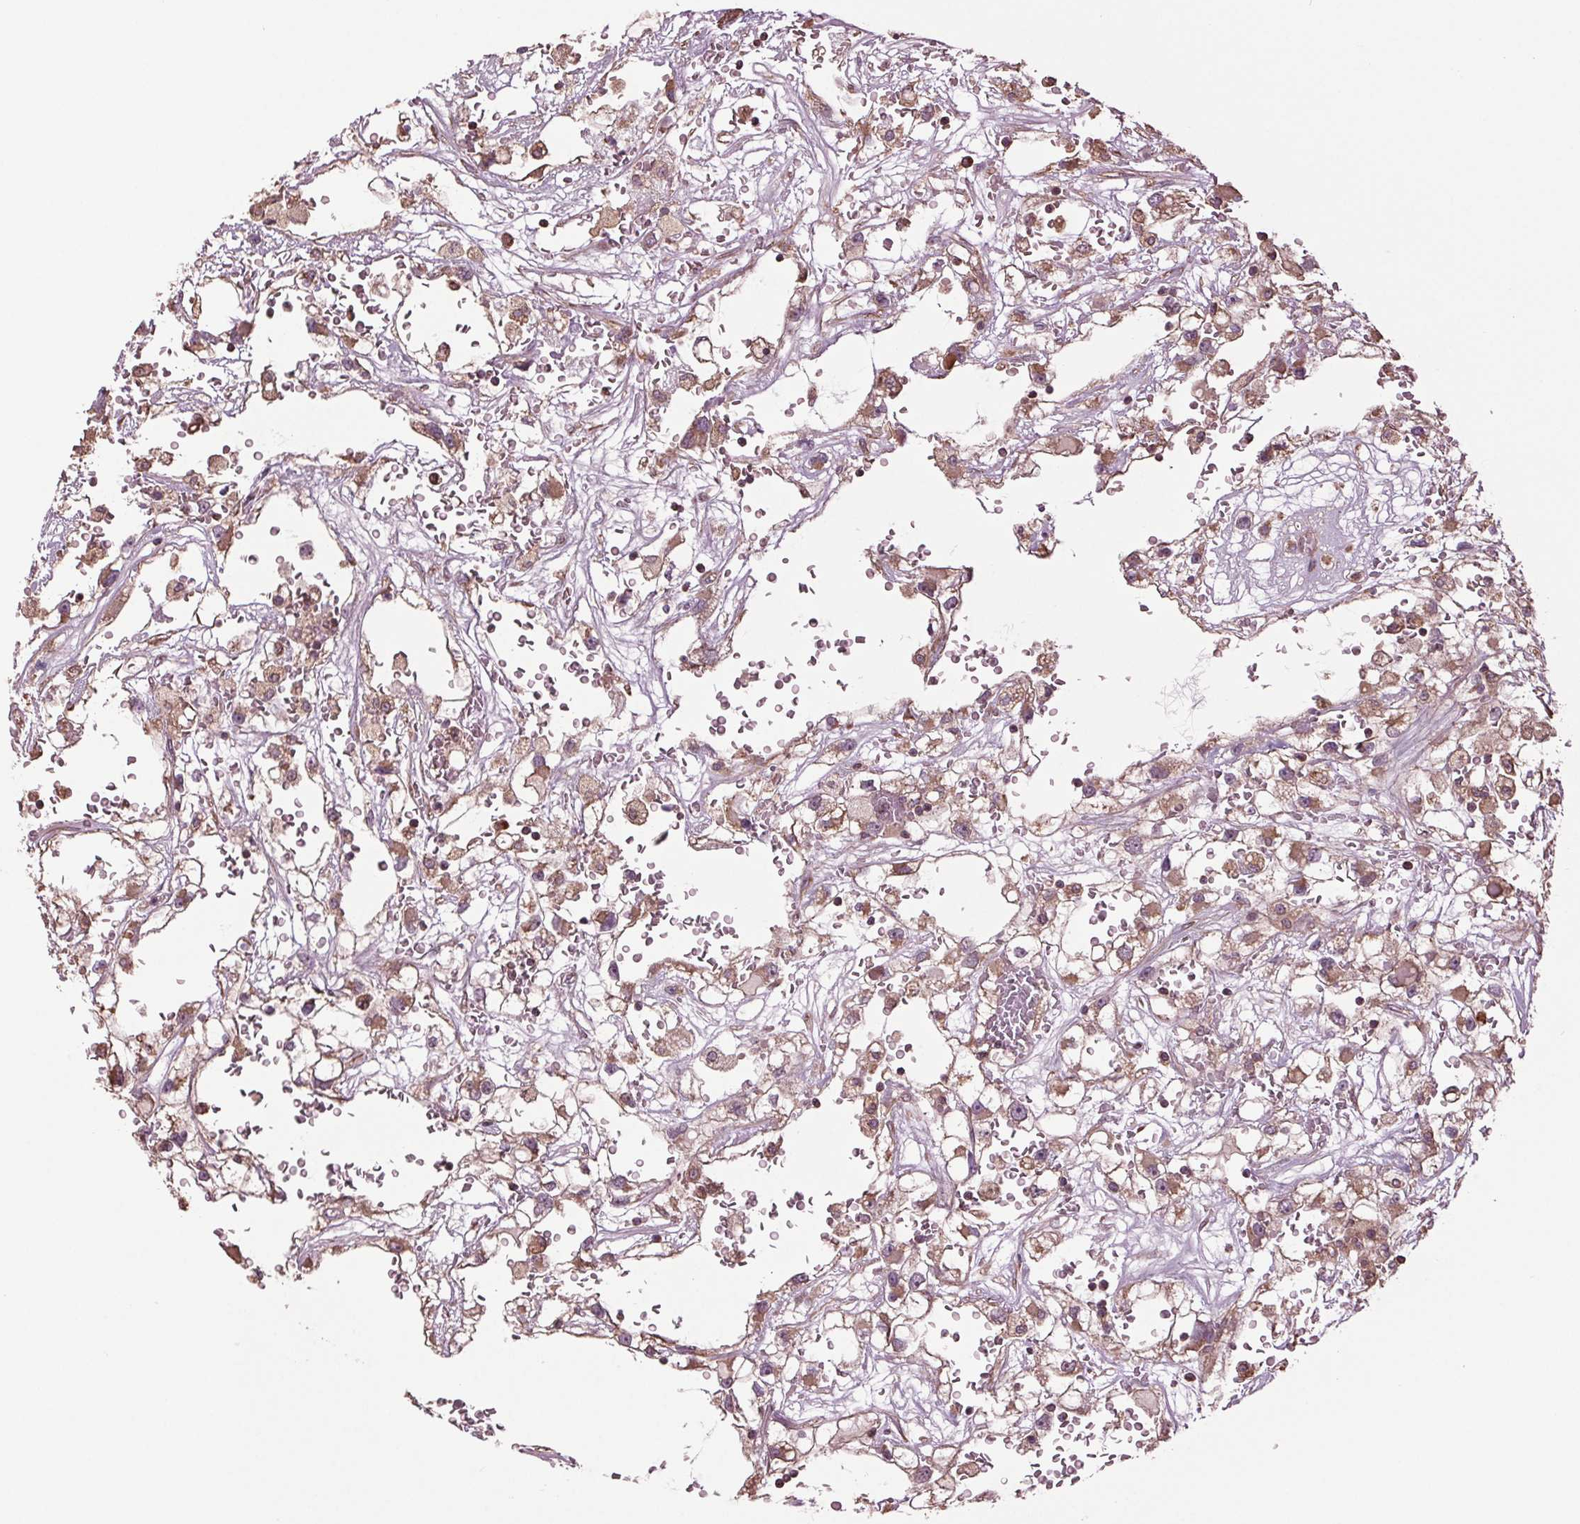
{"staining": {"intensity": "moderate", "quantity": "25%-75%", "location": "cytoplasmic/membranous"}, "tissue": "renal cancer", "cell_type": "Tumor cells", "image_type": "cancer", "snomed": [{"axis": "morphology", "description": "Adenocarcinoma, NOS"}, {"axis": "topography", "description": "Kidney"}], "caption": "Protein staining displays moderate cytoplasmic/membranous staining in approximately 25%-75% of tumor cells in adenocarcinoma (renal). The protein of interest is shown in brown color, while the nuclei are stained blue.", "gene": "RNPEP", "patient": {"sex": "male", "age": 59}}